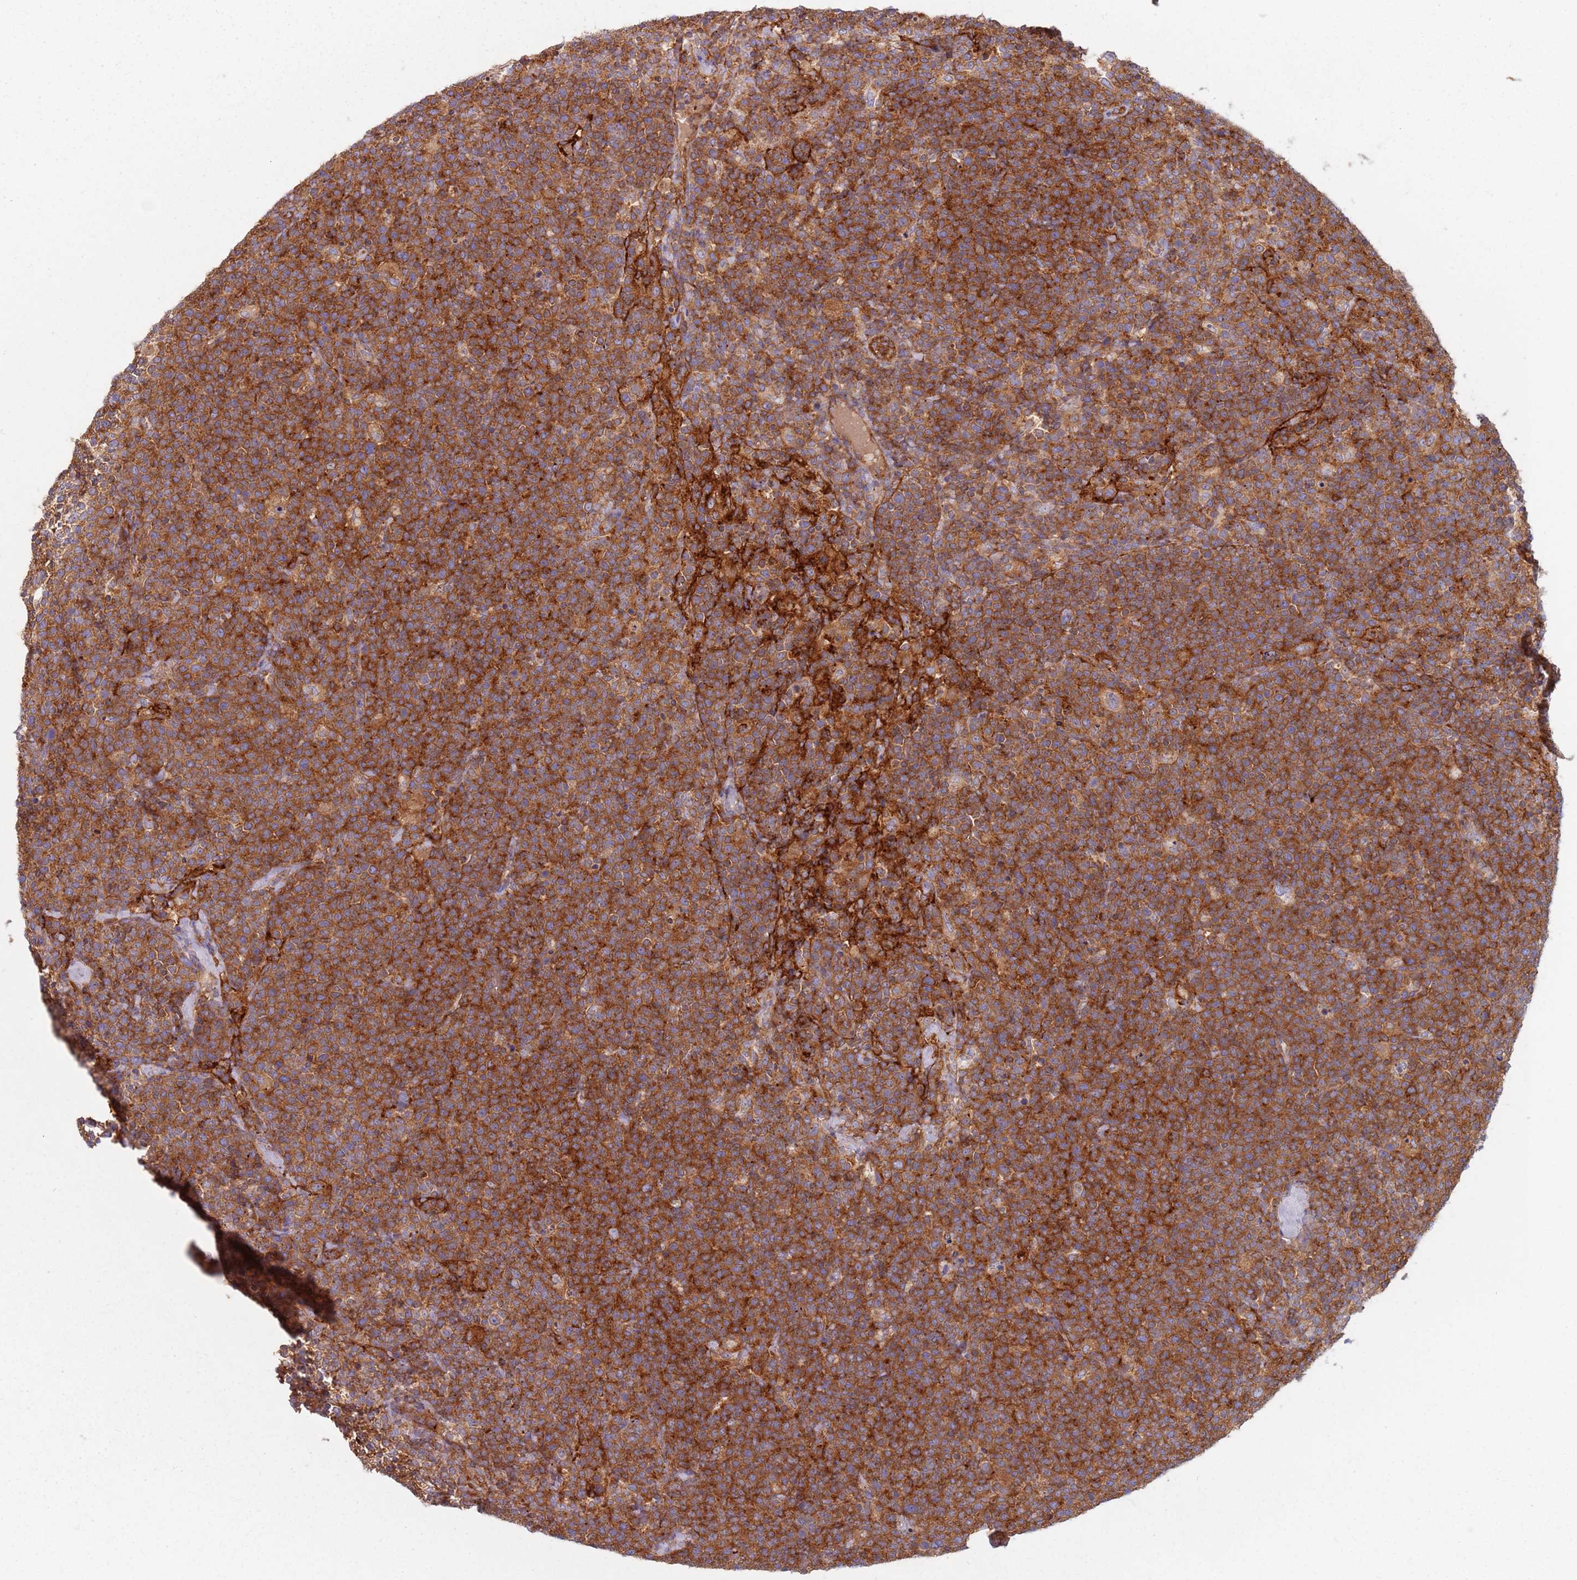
{"staining": {"intensity": "strong", "quantity": ">75%", "location": "cytoplasmic/membranous"}, "tissue": "lymphoma", "cell_type": "Tumor cells", "image_type": "cancer", "snomed": [{"axis": "morphology", "description": "Malignant lymphoma, non-Hodgkin's type, High grade"}, {"axis": "topography", "description": "Lymph node"}], "caption": "Immunohistochemical staining of high-grade malignant lymphoma, non-Hodgkin's type displays strong cytoplasmic/membranous protein staining in approximately >75% of tumor cells. (DAB (3,3'-diaminobenzidine) IHC with brightfield microscopy, high magnification).", "gene": "TPD52L2", "patient": {"sex": "male", "age": 61}}